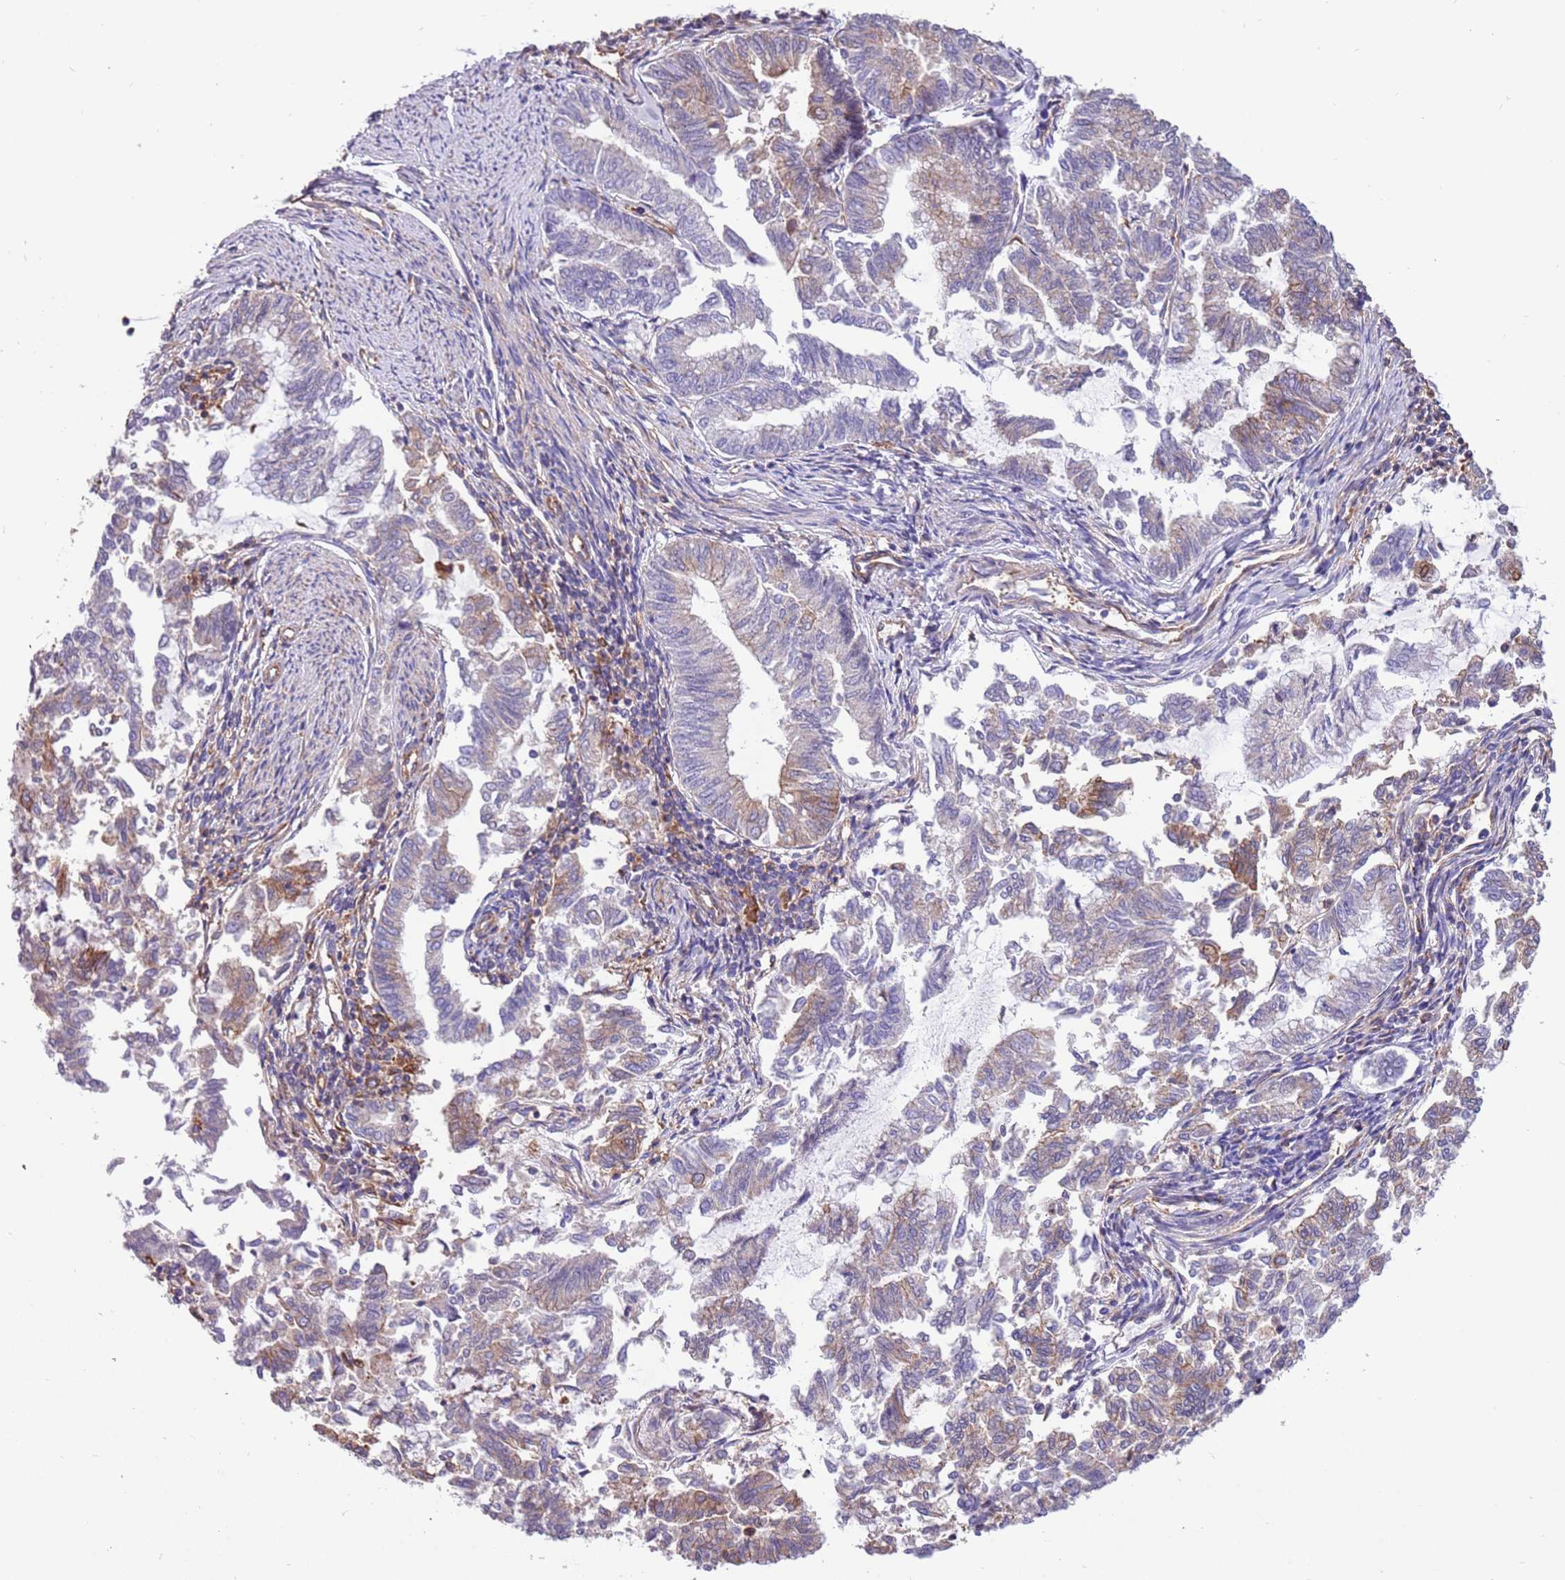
{"staining": {"intensity": "moderate", "quantity": "25%-75%", "location": "cytoplasmic/membranous"}, "tissue": "endometrial cancer", "cell_type": "Tumor cells", "image_type": "cancer", "snomed": [{"axis": "morphology", "description": "Adenocarcinoma, NOS"}, {"axis": "topography", "description": "Endometrium"}], "caption": "Immunohistochemical staining of human endometrial cancer demonstrates moderate cytoplasmic/membranous protein positivity in approximately 25%-75% of tumor cells.", "gene": "NAALADL1", "patient": {"sex": "female", "age": 79}}